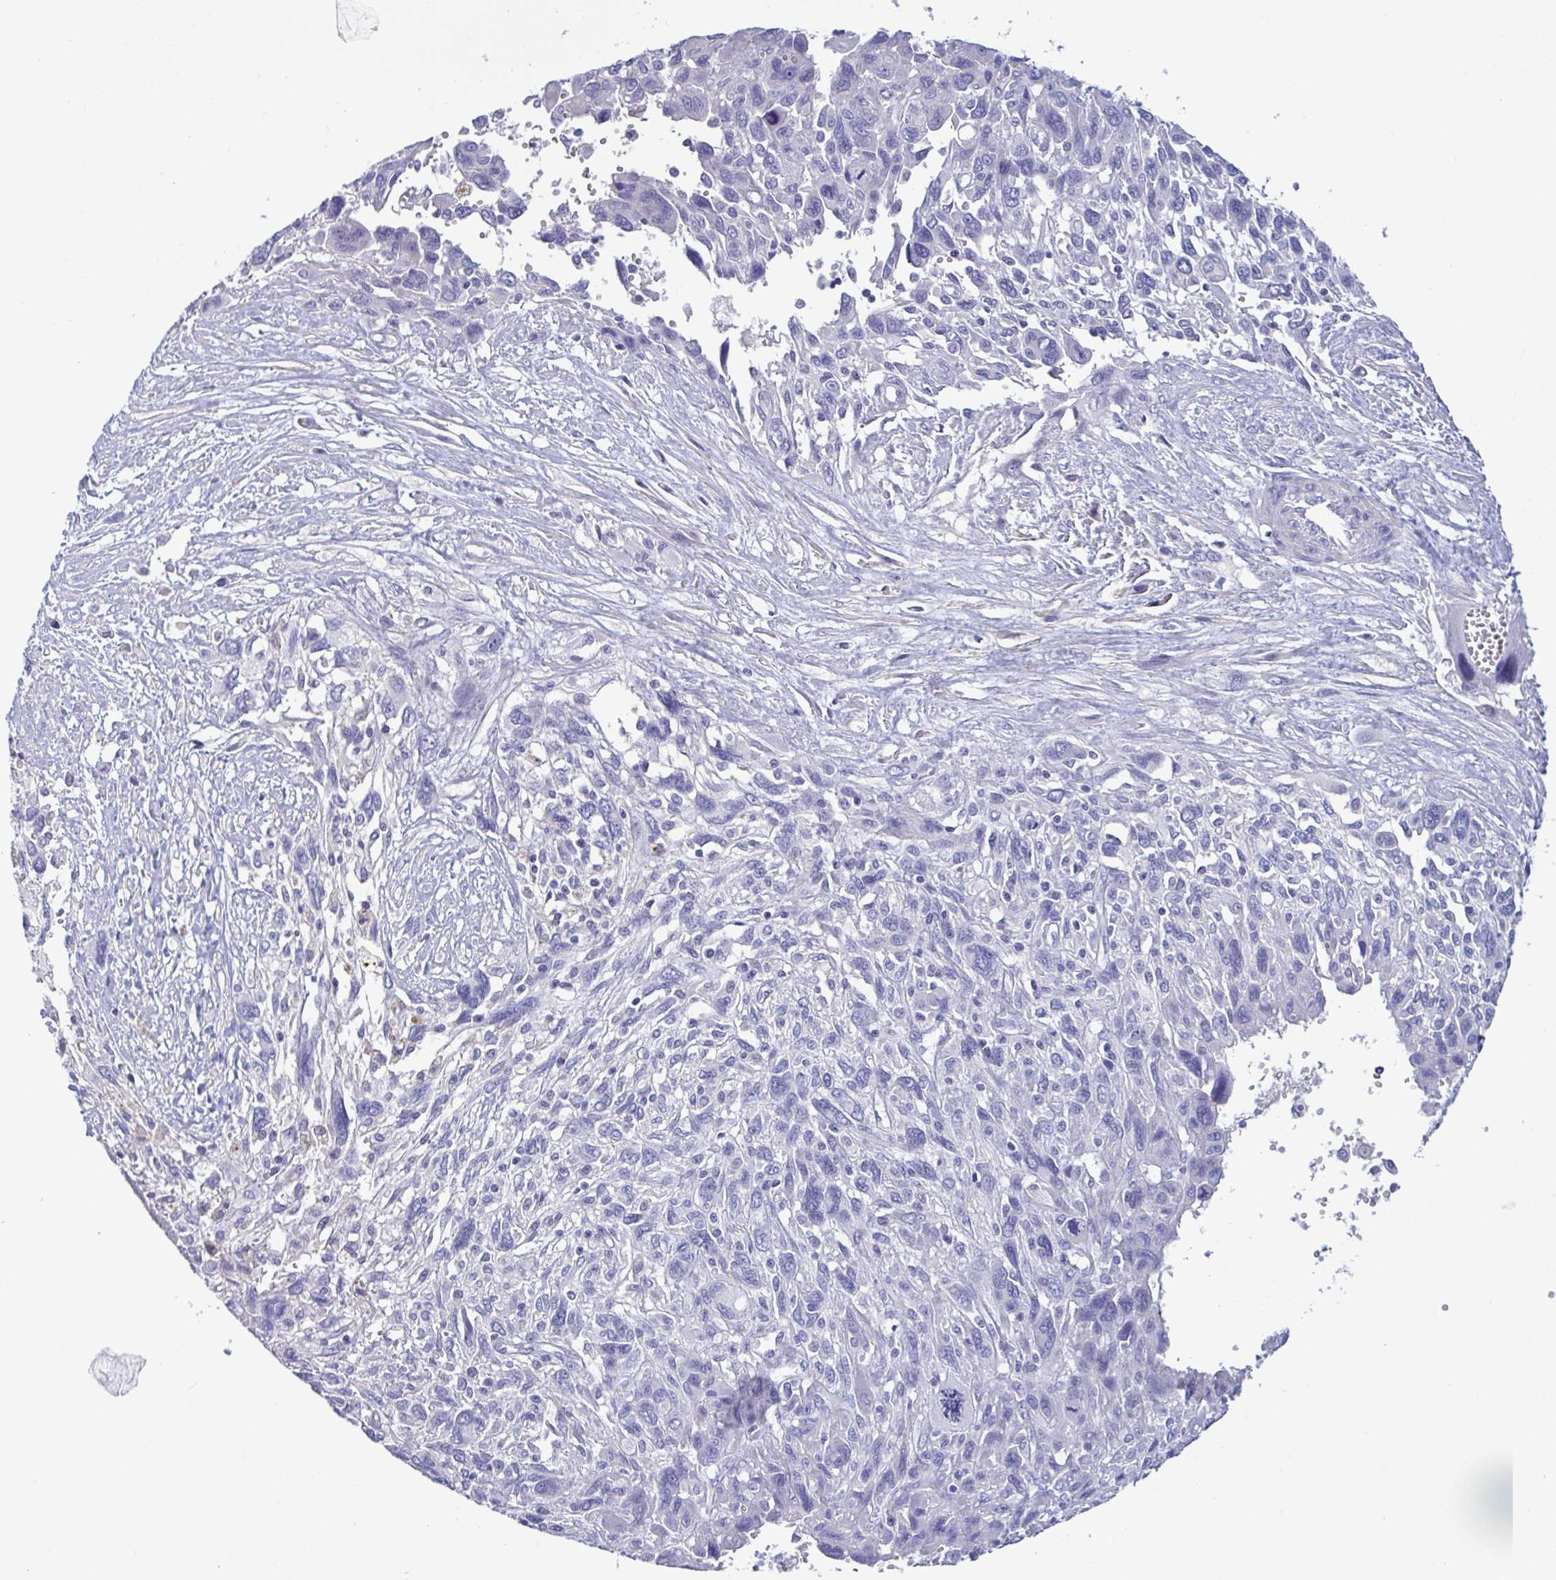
{"staining": {"intensity": "negative", "quantity": "none", "location": "none"}, "tissue": "pancreatic cancer", "cell_type": "Tumor cells", "image_type": "cancer", "snomed": [{"axis": "morphology", "description": "Adenocarcinoma, NOS"}, {"axis": "topography", "description": "Pancreas"}], "caption": "Immunohistochemistry (IHC) image of human adenocarcinoma (pancreatic) stained for a protein (brown), which reveals no positivity in tumor cells. (DAB IHC with hematoxylin counter stain).", "gene": "MED11", "patient": {"sex": "female", "age": 47}}